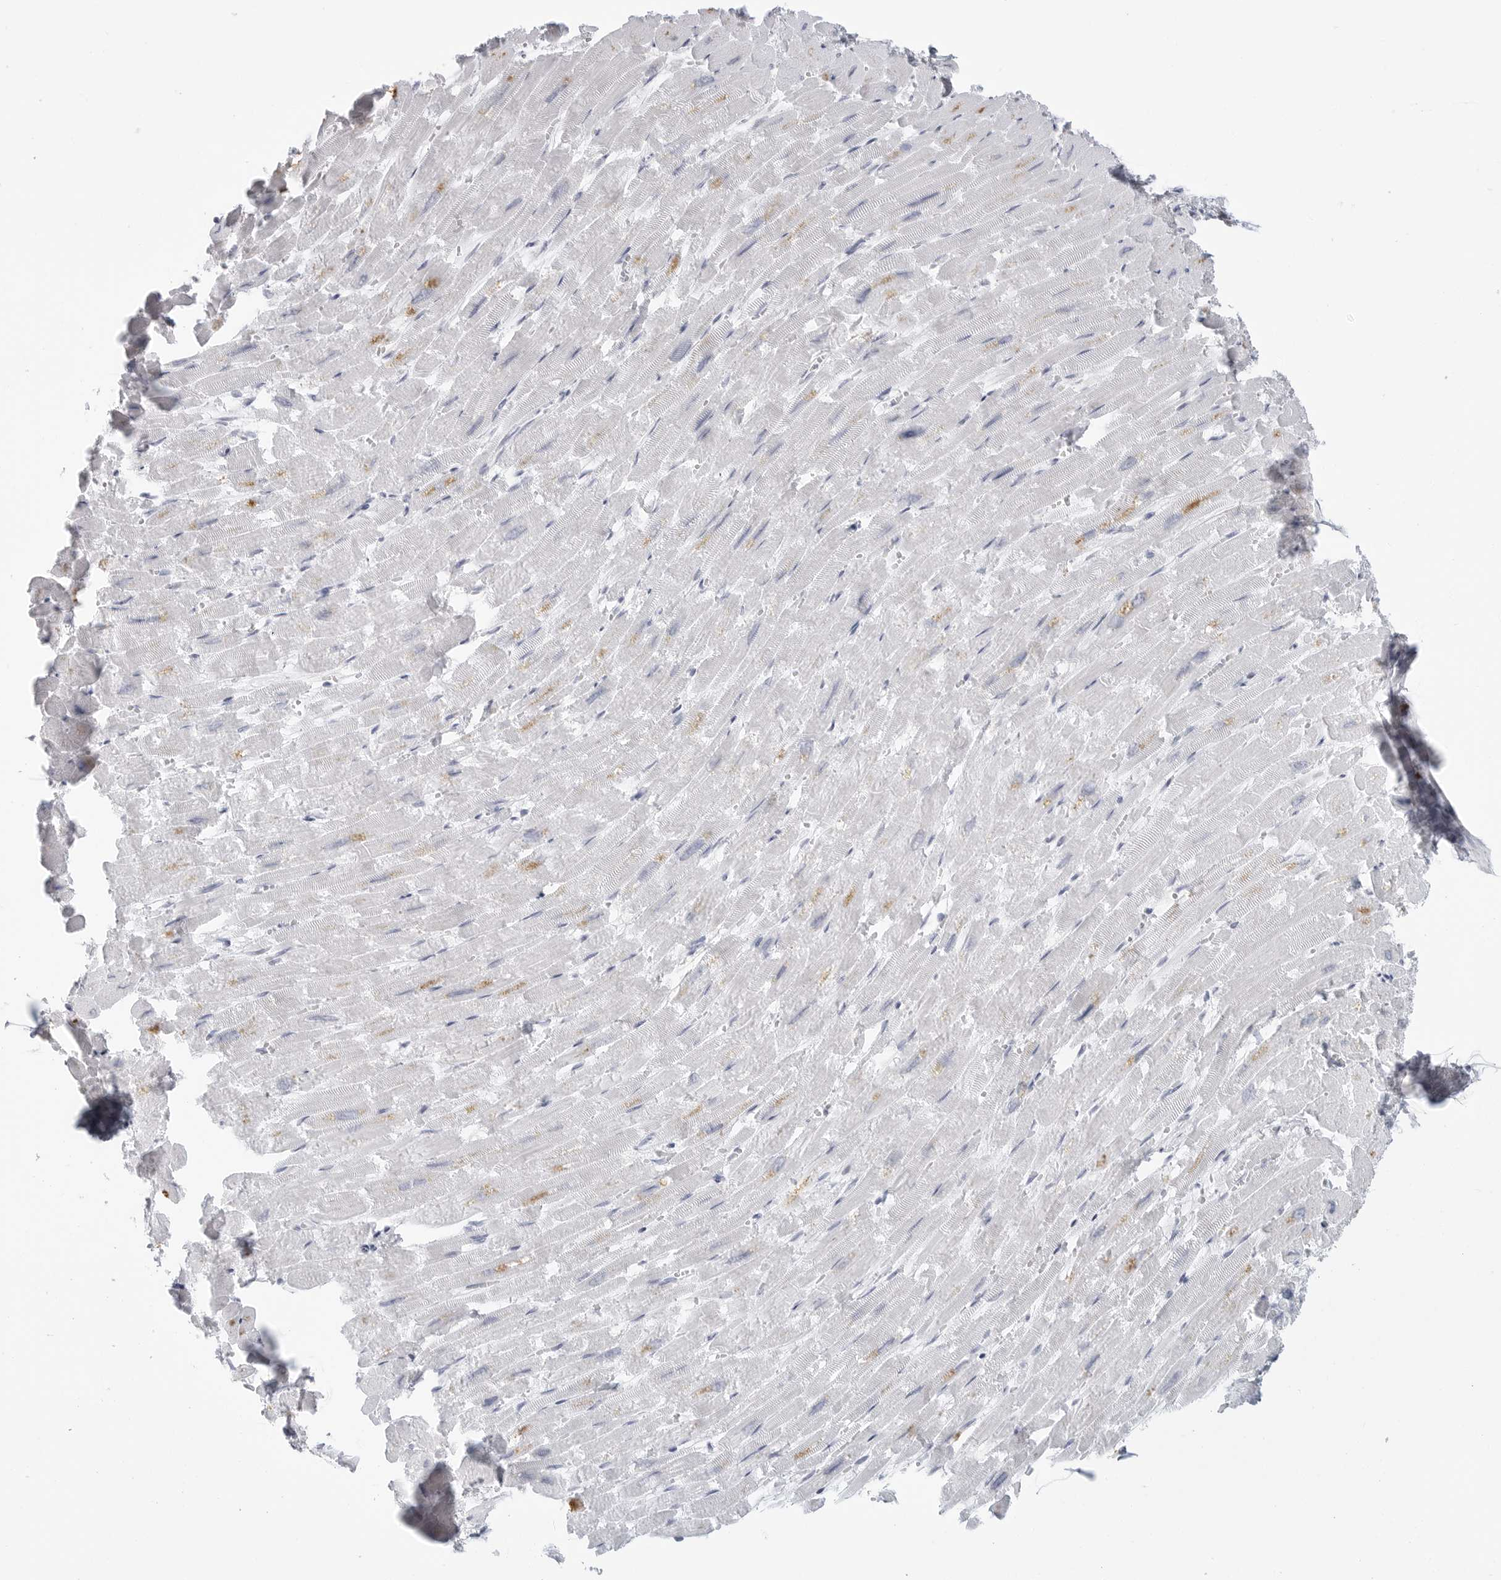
{"staining": {"intensity": "strong", "quantity": "<25%", "location": "cytoplasmic/membranous"}, "tissue": "heart muscle", "cell_type": "Cardiomyocytes", "image_type": "normal", "snomed": [{"axis": "morphology", "description": "Normal tissue, NOS"}, {"axis": "topography", "description": "Heart"}], "caption": "Protein expression analysis of benign heart muscle demonstrates strong cytoplasmic/membranous expression in approximately <25% of cardiomyocytes.", "gene": "AMPD1", "patient": {"sex": "male", "age": 54}}